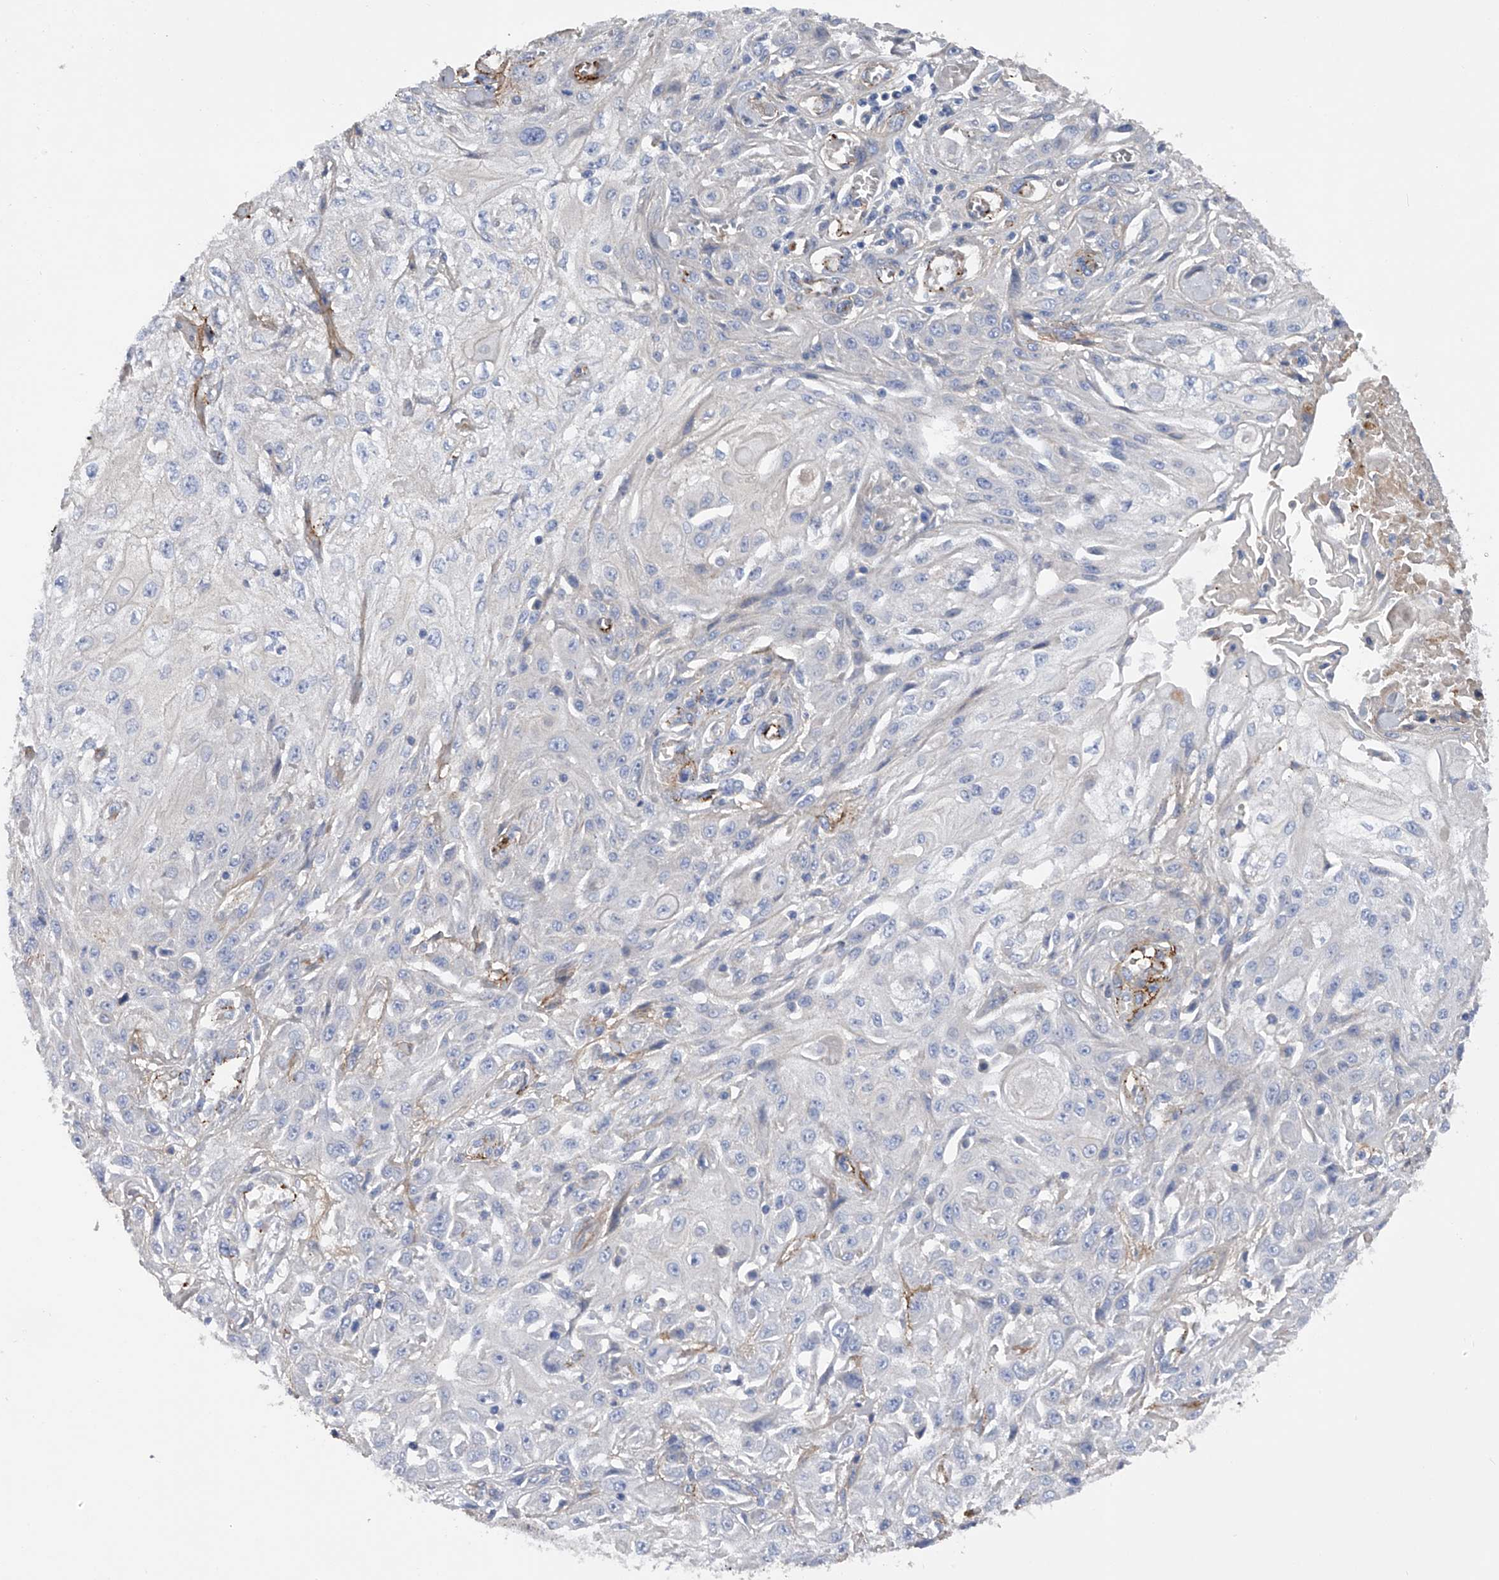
{"staining": {"intensity": "negative", "quantity": "none", "location": "none"}, "tissue": "skin cancer", "cell_type": "Tumor cells", "image_type": "cancer", "snomed": [{"axis": "morphology", "description": "Squamous cell carcinoma, NOS"}, {"axis": "morphology", "description": "Squamous cell carcinoma, metastatic, NOS"}, {"axis": "topography", "description": "Skin"}, {"axis": "topography", "description": "Lymph node"}], "caption": "A high-resolution image shows immunohistochemistry (IHC) staining of metastatic squamous cell carcinoma (skin), which demonstrates no significant expression in tumor cells.", "gene": "RWDD2A", "patient": {"sex": "male", "age": 75}}